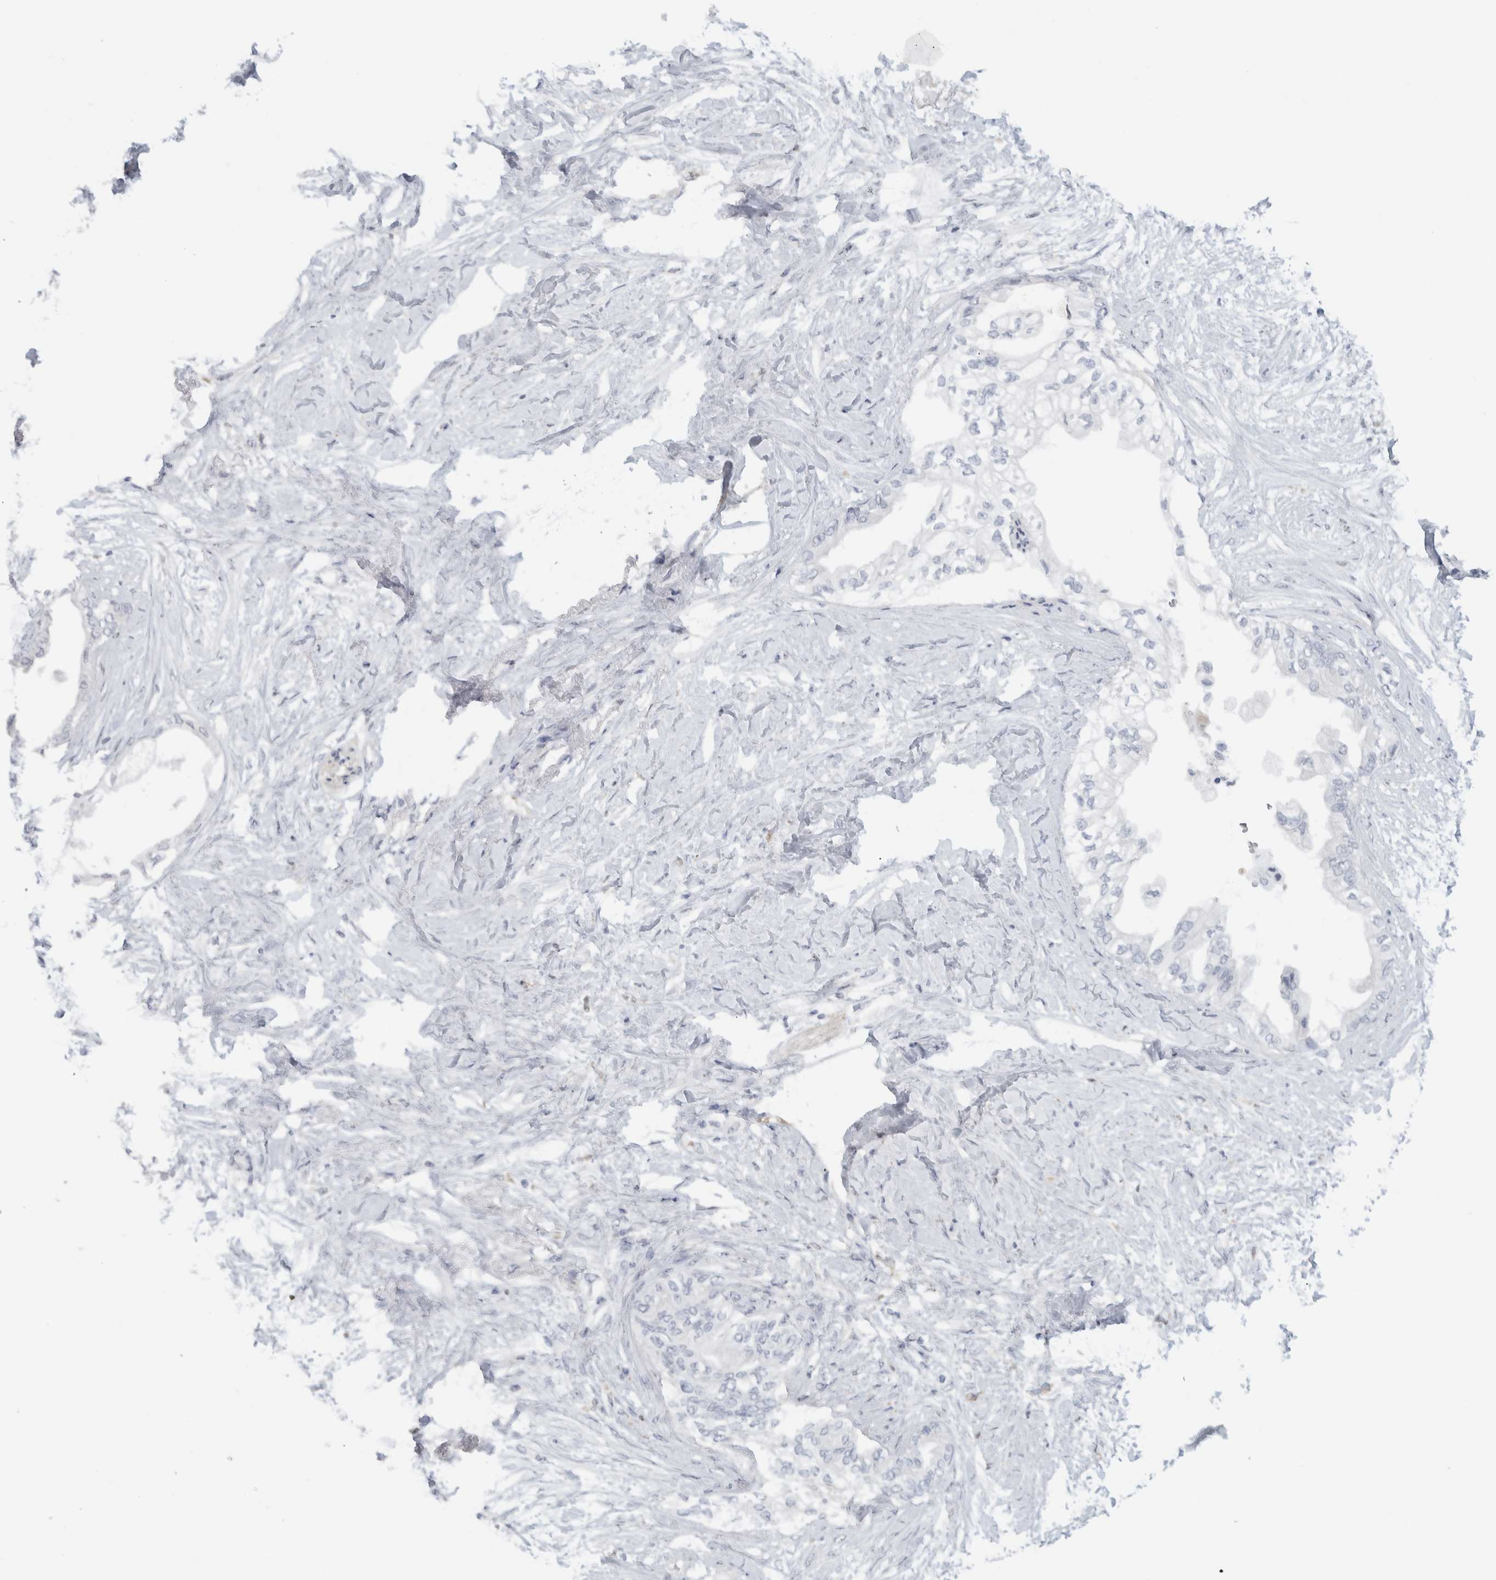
{"staining": {"intensity": "negative", "quantity": "none", "location": "none"}, "tissue": "pancreatic cancer", "cell_type": "Tumor cells", "image_type": "cancer", "snomed": [{"axis": "morphology", "description": "Normal tissue, NOS"}, {"axis": "morphology", "description": "Adenocarcinoma, NOS"}, {"axis": "topography", "description": "Pancreas"}, {"axis": "topography", "description": "Duodenum"}], "caption": "Human pancreatic adenocarcinoma stained for a protein using immunohistochemistry (IHC) reveals no expression in tumor cells.", "gene": "FMR1NB", "patient": {"sex": "female", "age": 60}}